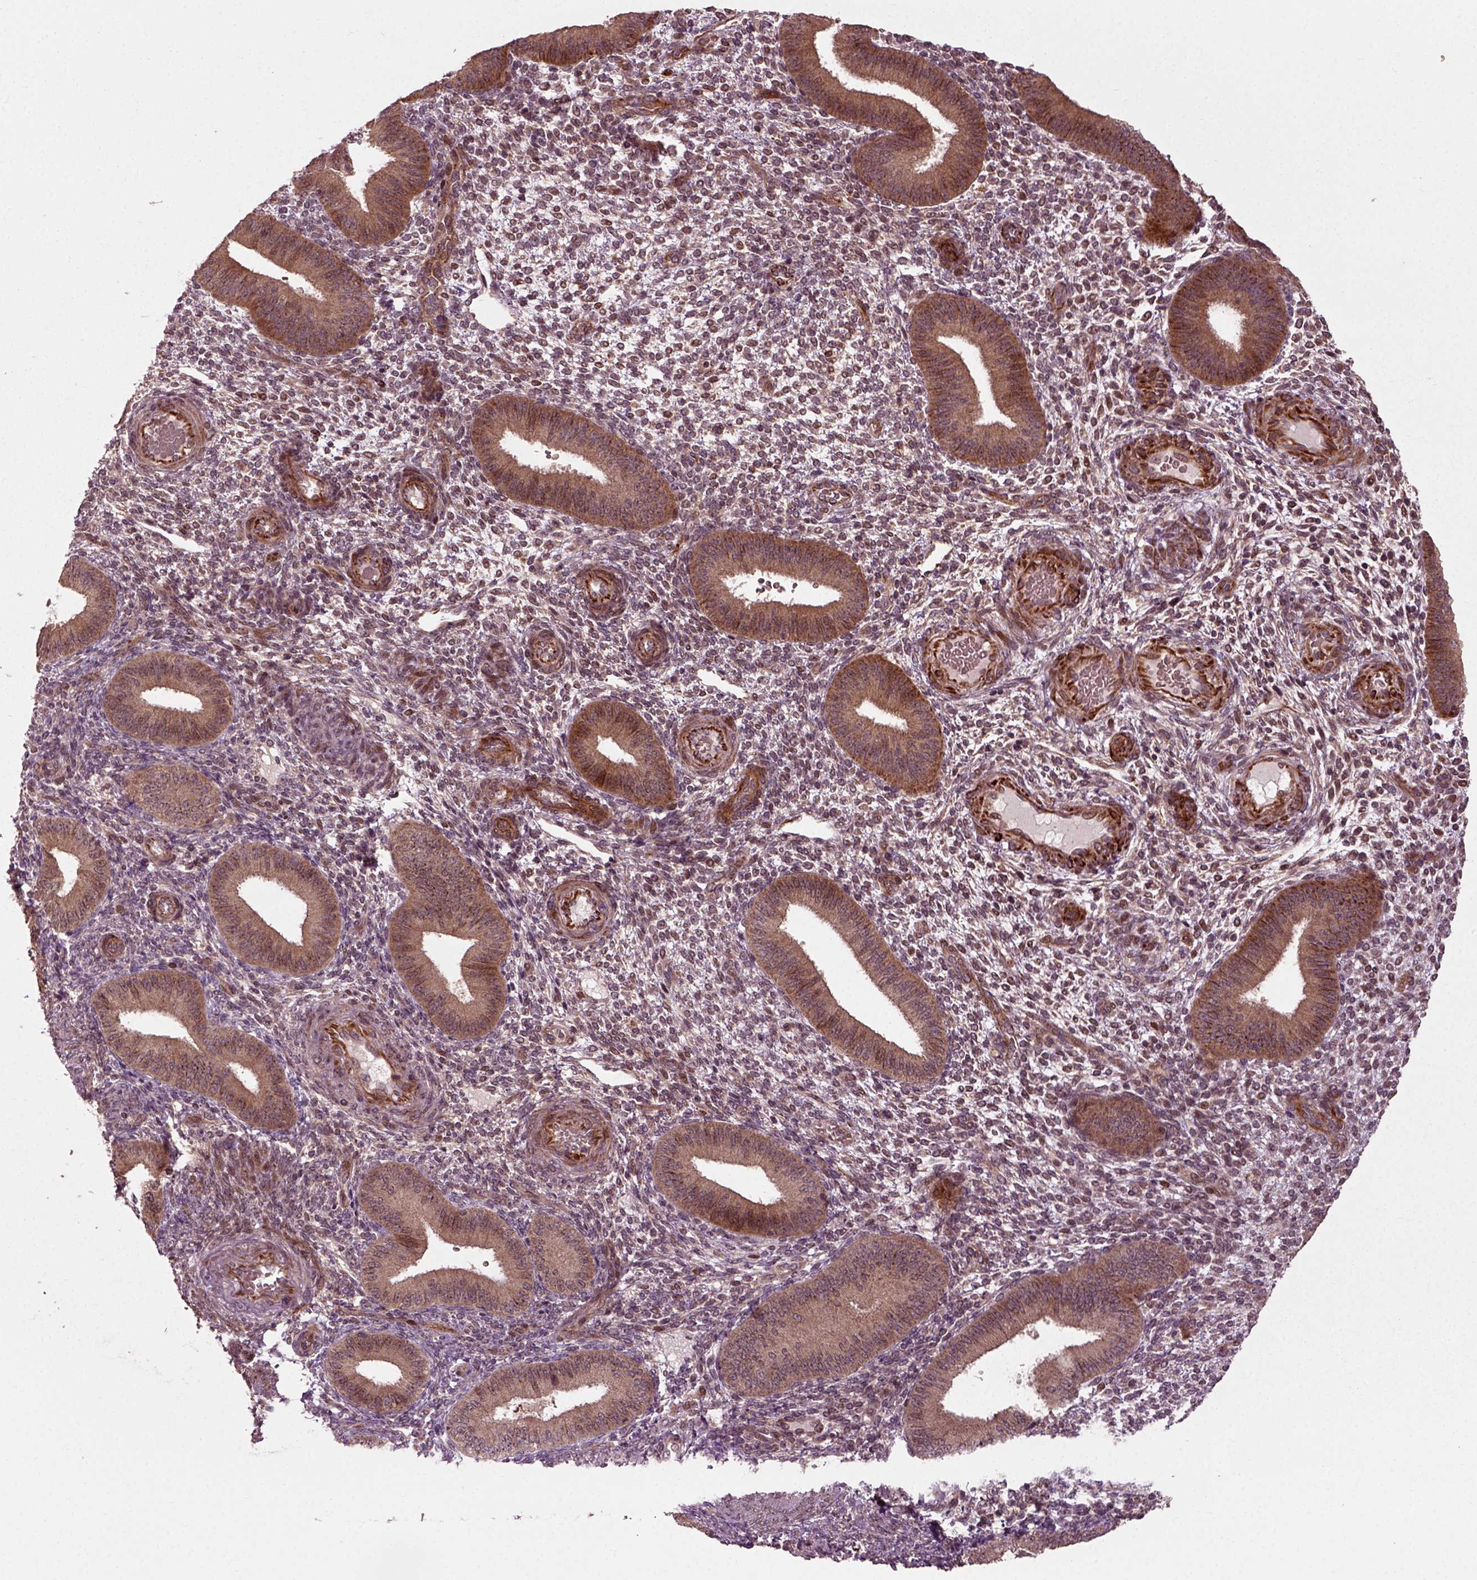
{"staining": {"intensity": "moderate", "quantity": "<25%", "location": "cytoplasmic/membranous"}, "tissue": "endometrium", "cell_type": "Cells in endometrial stroma", "image_type": "normal", "snomed": [{"axis": "morphology", "description": "Normal tissue, NOS"}, {"axis": "topography", "description": "Endometrium"}], "caption": "Protein staining of normal endometrium displays moderate cytoplasmic/membranous expression in about <25% of cells in endometrial stroma. The protein is stained brown, and the nuclei are stained in blue (DAB (3,3'-diaminobenzidine) IHC with brightfield microscopy, high magnification).", "gene": "PLCD3", "patient": {"sex": "female", "age": 39}}